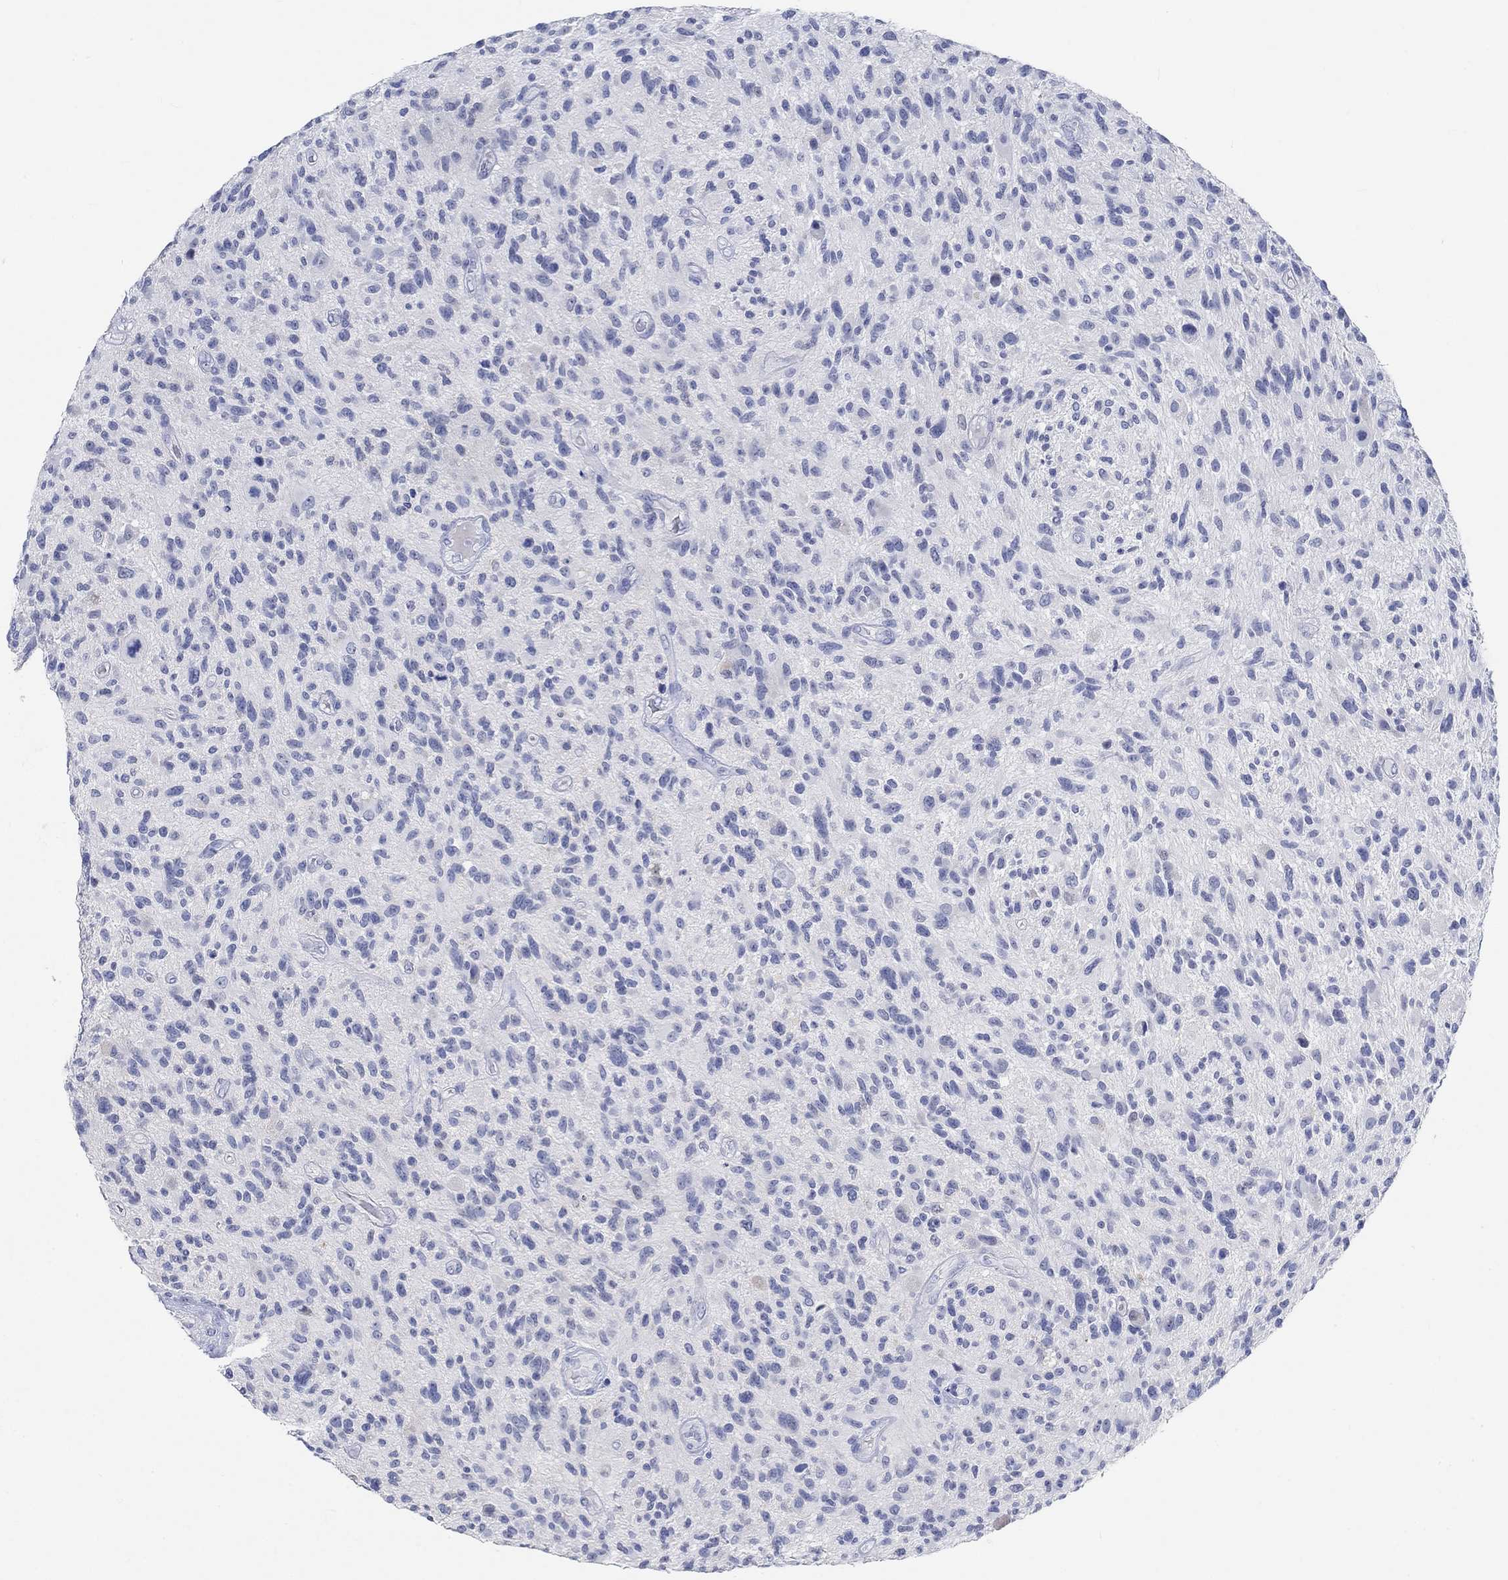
{"staining": {"intensity": "negative", "quantity": "none", "location": "none"}, "tissue": "glioma", "cell_type": "Tumor cells", "image_type": "cancer", "snomed": [{"axis": "morphology", "description": "Glioma, malignant, High grade"}, {"axis": "topography", "description": "Brain"}], "caption": "Photomicrograph shows no protein positivity in tumor cells of glioma tissue.", "gene": "GRIA3", "patient": {"sex": "male", "age": 47}}